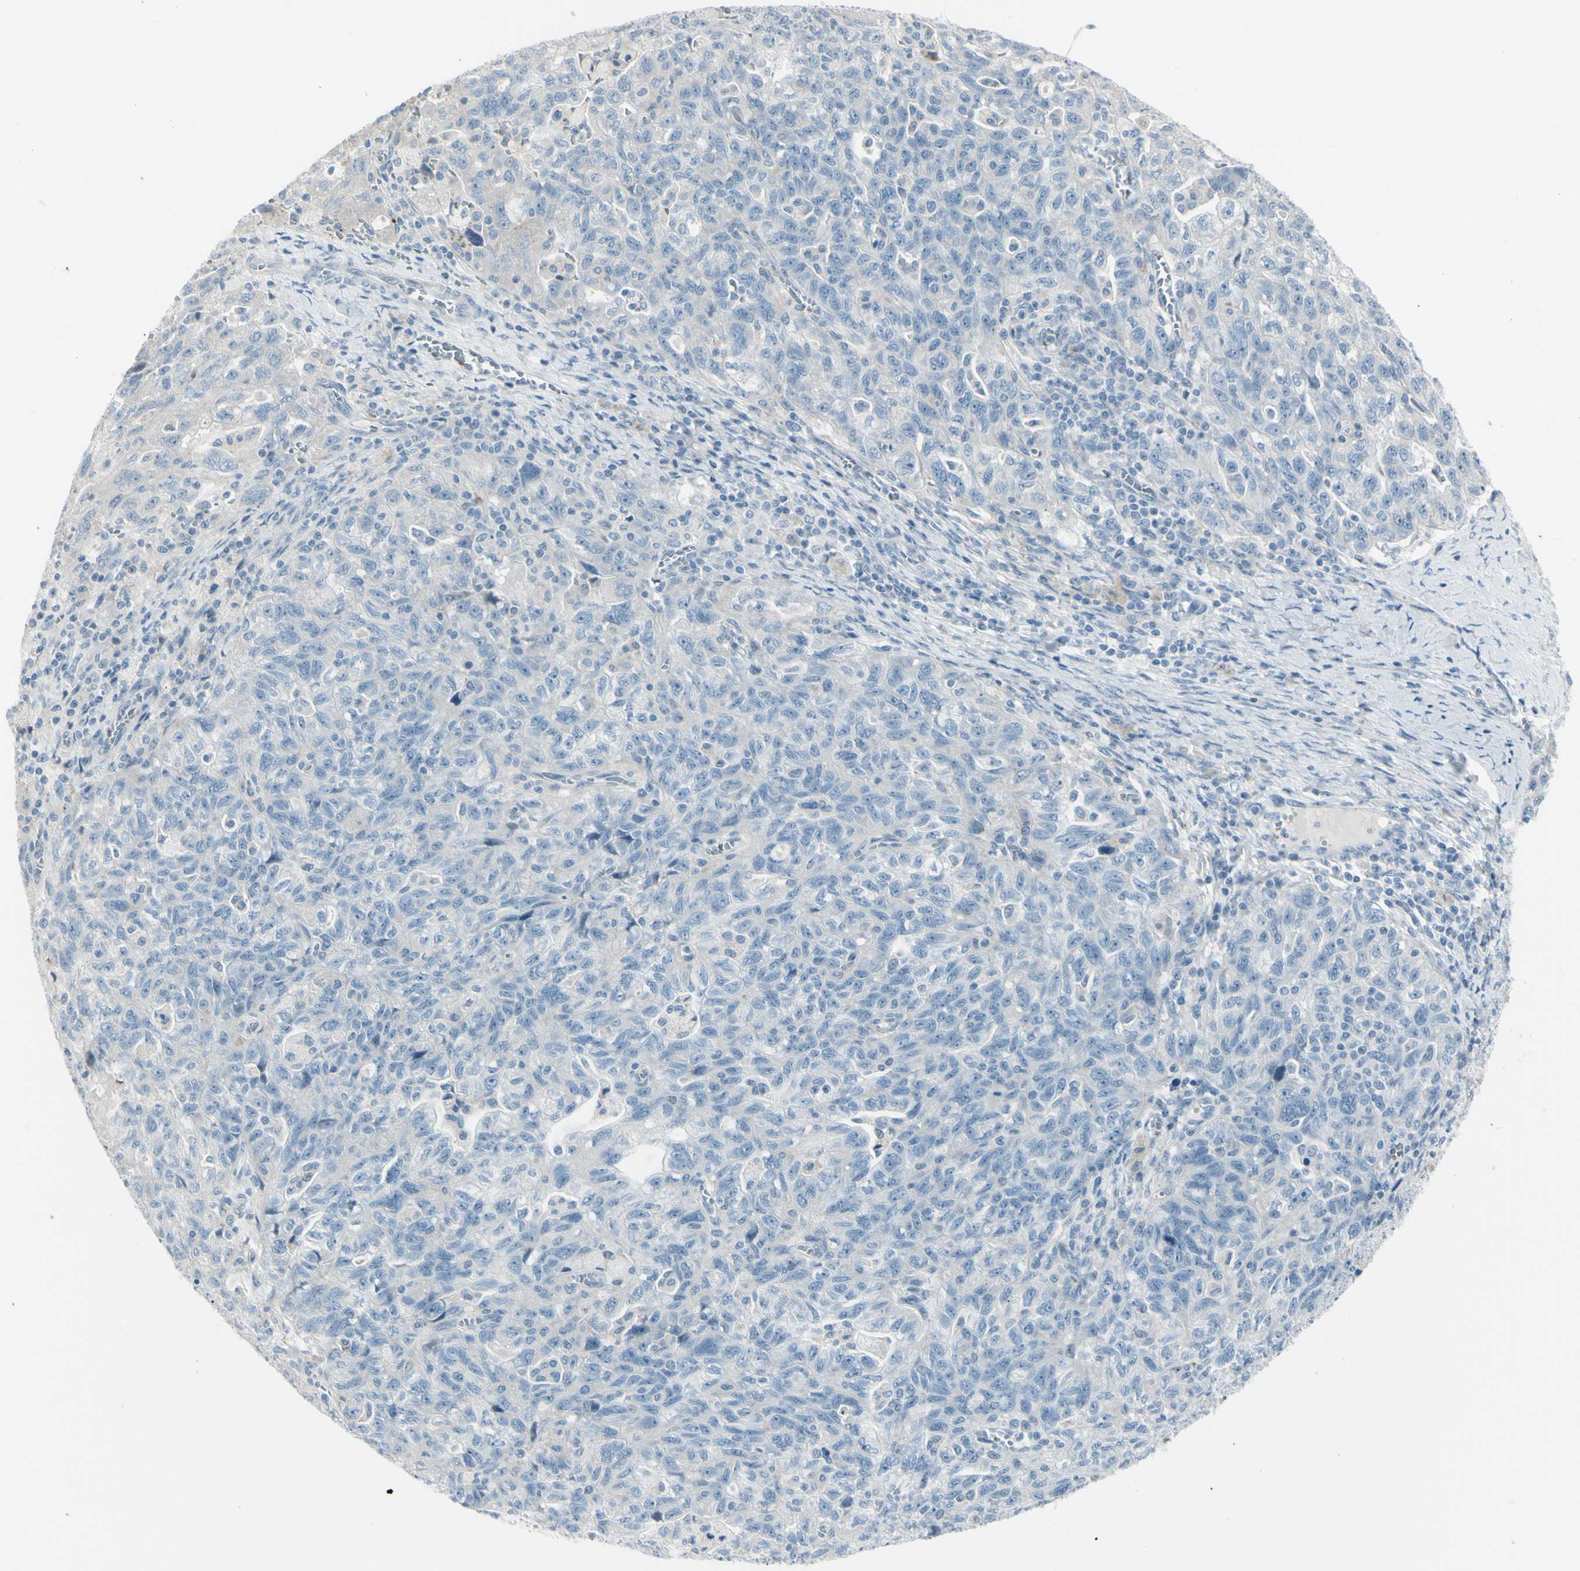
{"staining": {"intensity": "negative", "quantity": "none", "location": "none"}, "tissue": "ovarian cancer", "cell_type": "Tumor cells", "image_type": "cancer", "snomed": [{"axis": "morphology", "description": "Carcinoma, NOS"}, {"axis": "morphology", "description": "Cystadenocarcinoma, serous, NOS"}, {"axis": "topography", "description": "Ovary"}], "caption": "IHC of ovarian serous cystadenocarcinoma displays no staining in tumor cells.", "gene": "GPR34", "patient": {"sex": "female", "age": 69}}